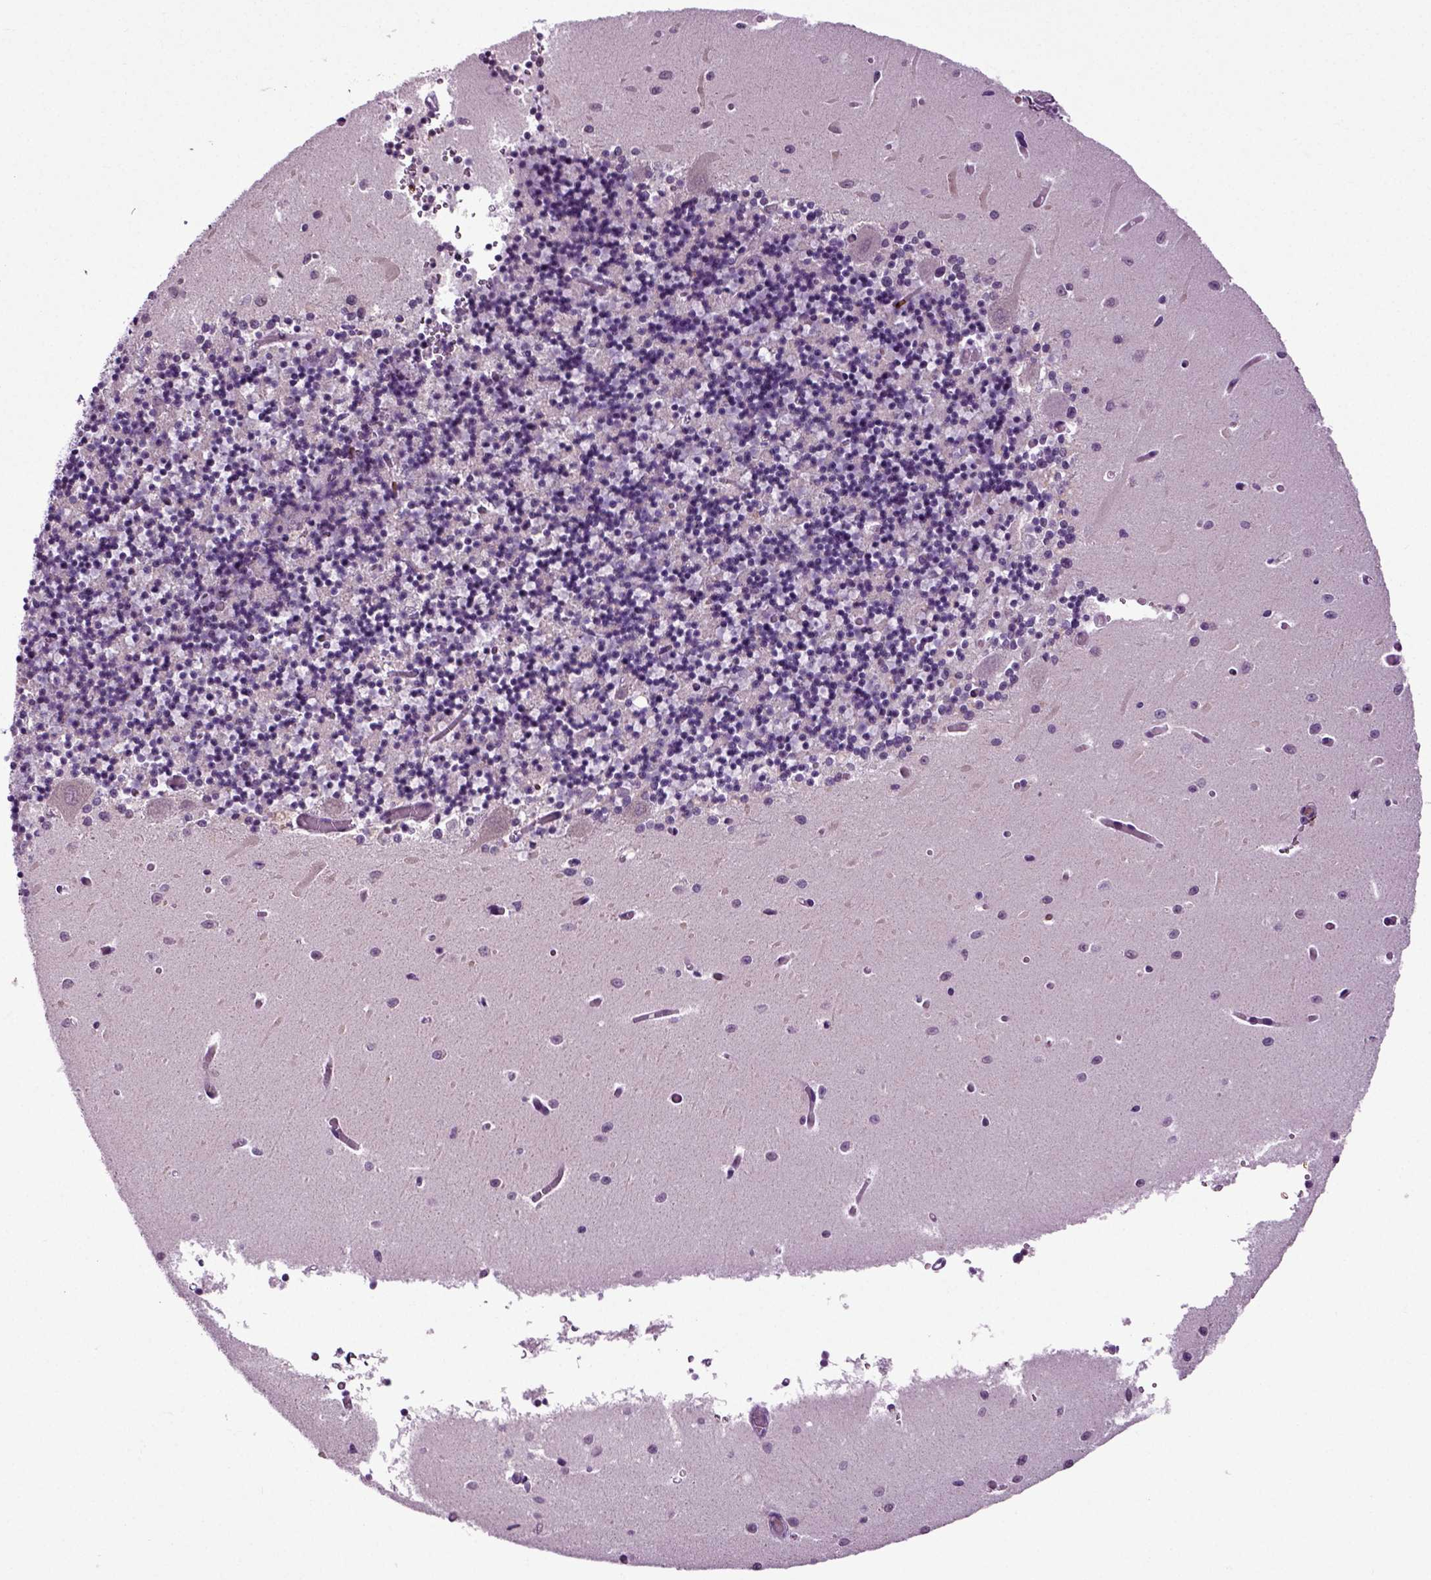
{"staining": {"intensity": "negative", "quantity": "none", "location": "none"}, "tissue": "cerebellum", "cell_type": "Cells in granular layer", "image_type": "normal", "snomed": [{"axis": "morphology", "description": "Normal tissue, NOS"}, {"axis": "topography", "description": "Cerebellum"}], "caption": "Benign cerebellum was stained to show a protein in brown. There is no significant staining in cells in granular layer. The staining was performed using DAB to visualize the protein expression in brown, while the nuclei were stained in blue with hematoxylin (Magnification: 20x).", "gene": "SPATA17", "patient": {"sex": "female", "age": 64}}